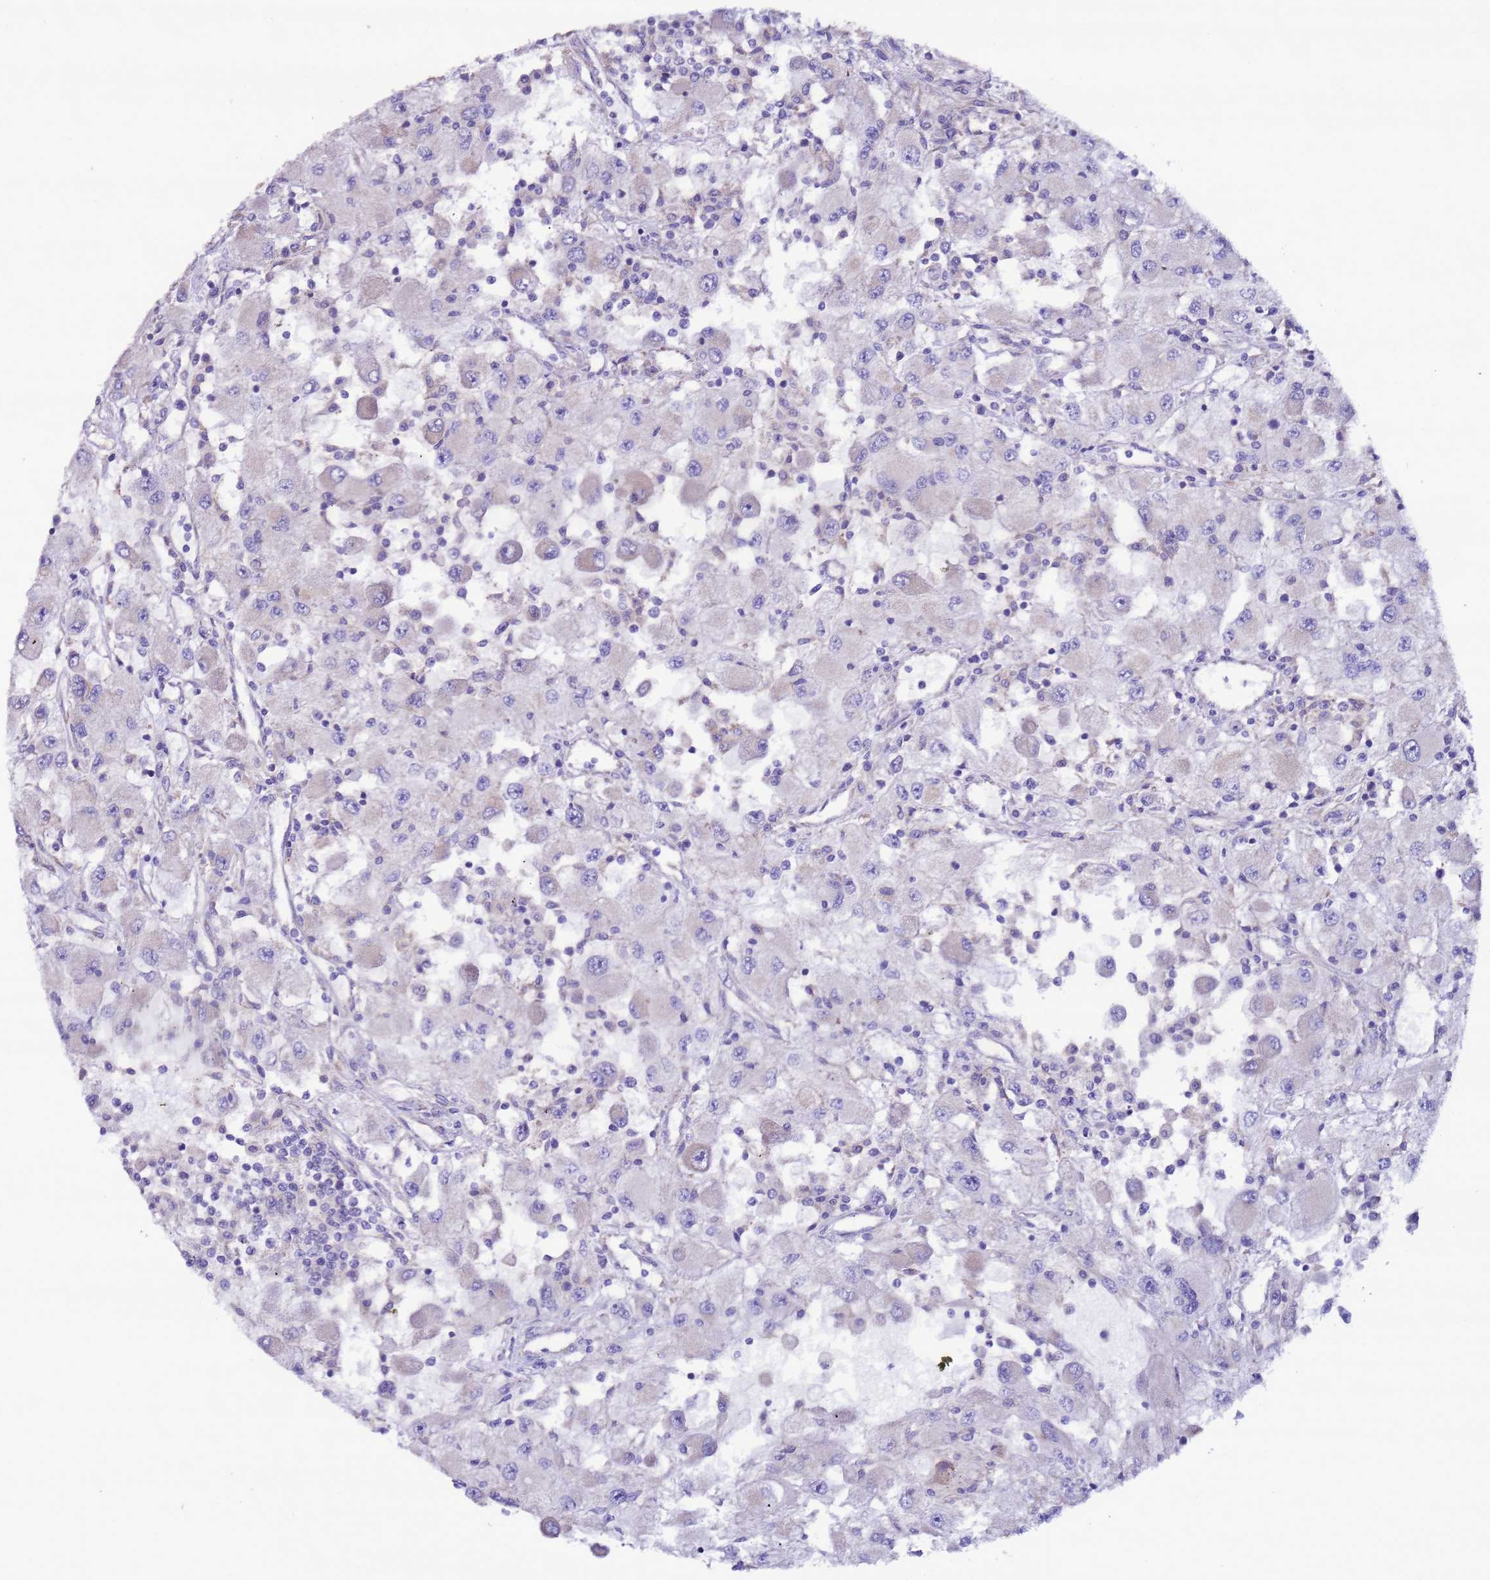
{"staining": {"intensity": "negative", "quantity": "none", "location": "none"}, "tissue": "renal cancer", "cell_type": "Tumor cells", "image_type": "cancer", "snomed": [{"axis": "morphology", "description": "Adenocarcinoma, NOS"}, {"axis": "topography", "description": "Kidney"}], "caption": "Tumor cells show no significant protein staining in renal adenocarcinoma. (DAB immunohistochemistry visualized using brightfield microscopy, high magnification).", "gene": "AHI1", "patient": {"sex": "female", "age": 67}}